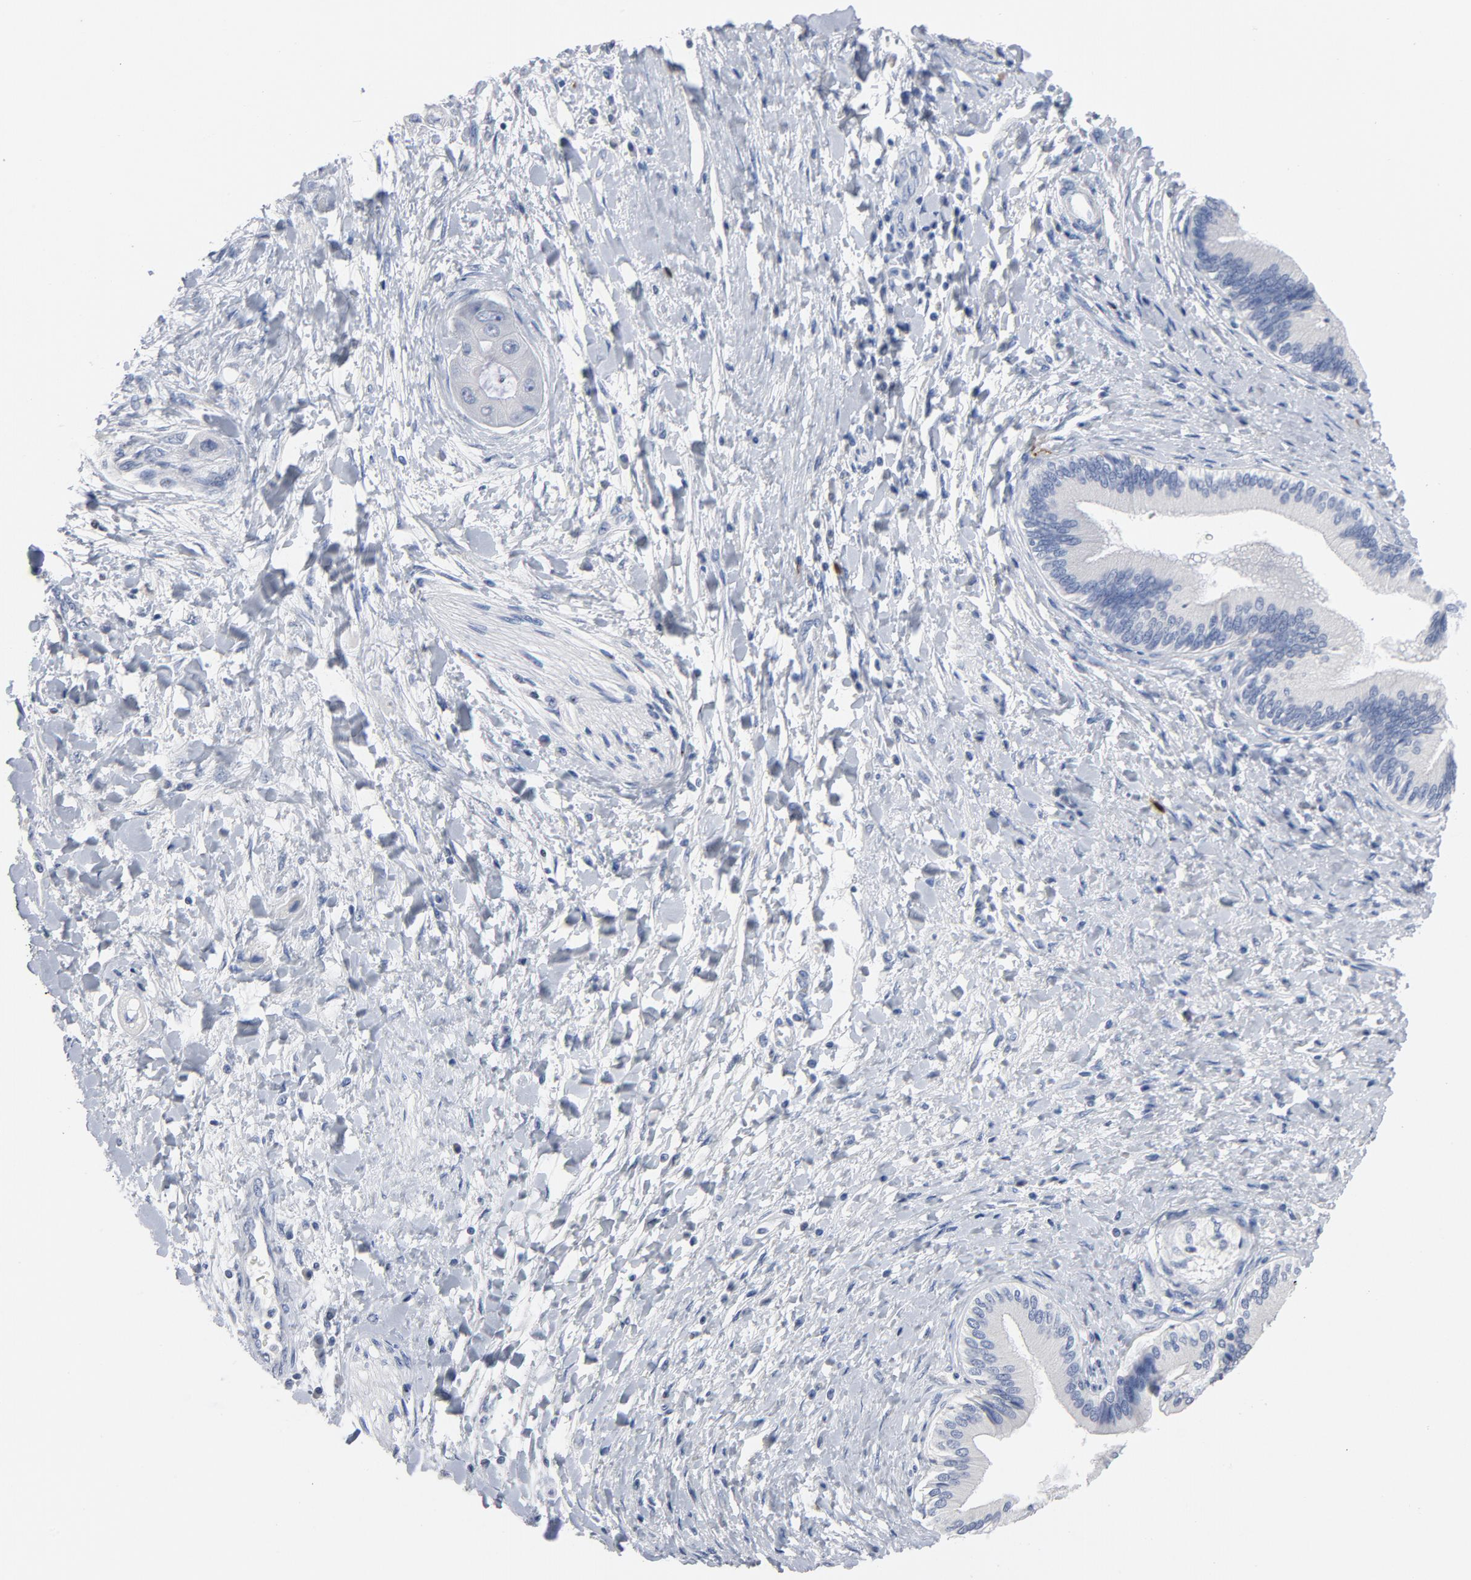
{"staining": {"intensity": "negative", "quantity": "none", "location": "none"}, "tissue": "adipose tissue", "cell_type": "Adipocytes", "image_type": "normal", "snomed": [{"axis": "morphology", "description": "Normal tissue, NOS"}, {"axis": "morphology", "description": "Cholangiocarcinoma"}, {"axis": "topography", "description": "Liver"}, {"axis": "topography", "description": "Peripheral nerve tissue"}], "caption": "Adipocytes show no significant protein positivity in normal adipose tissue. (IHC, brightfield microscopy, high magnification).", "gene": "CDC20", "patient": {"sex": "male", "age": 50}}